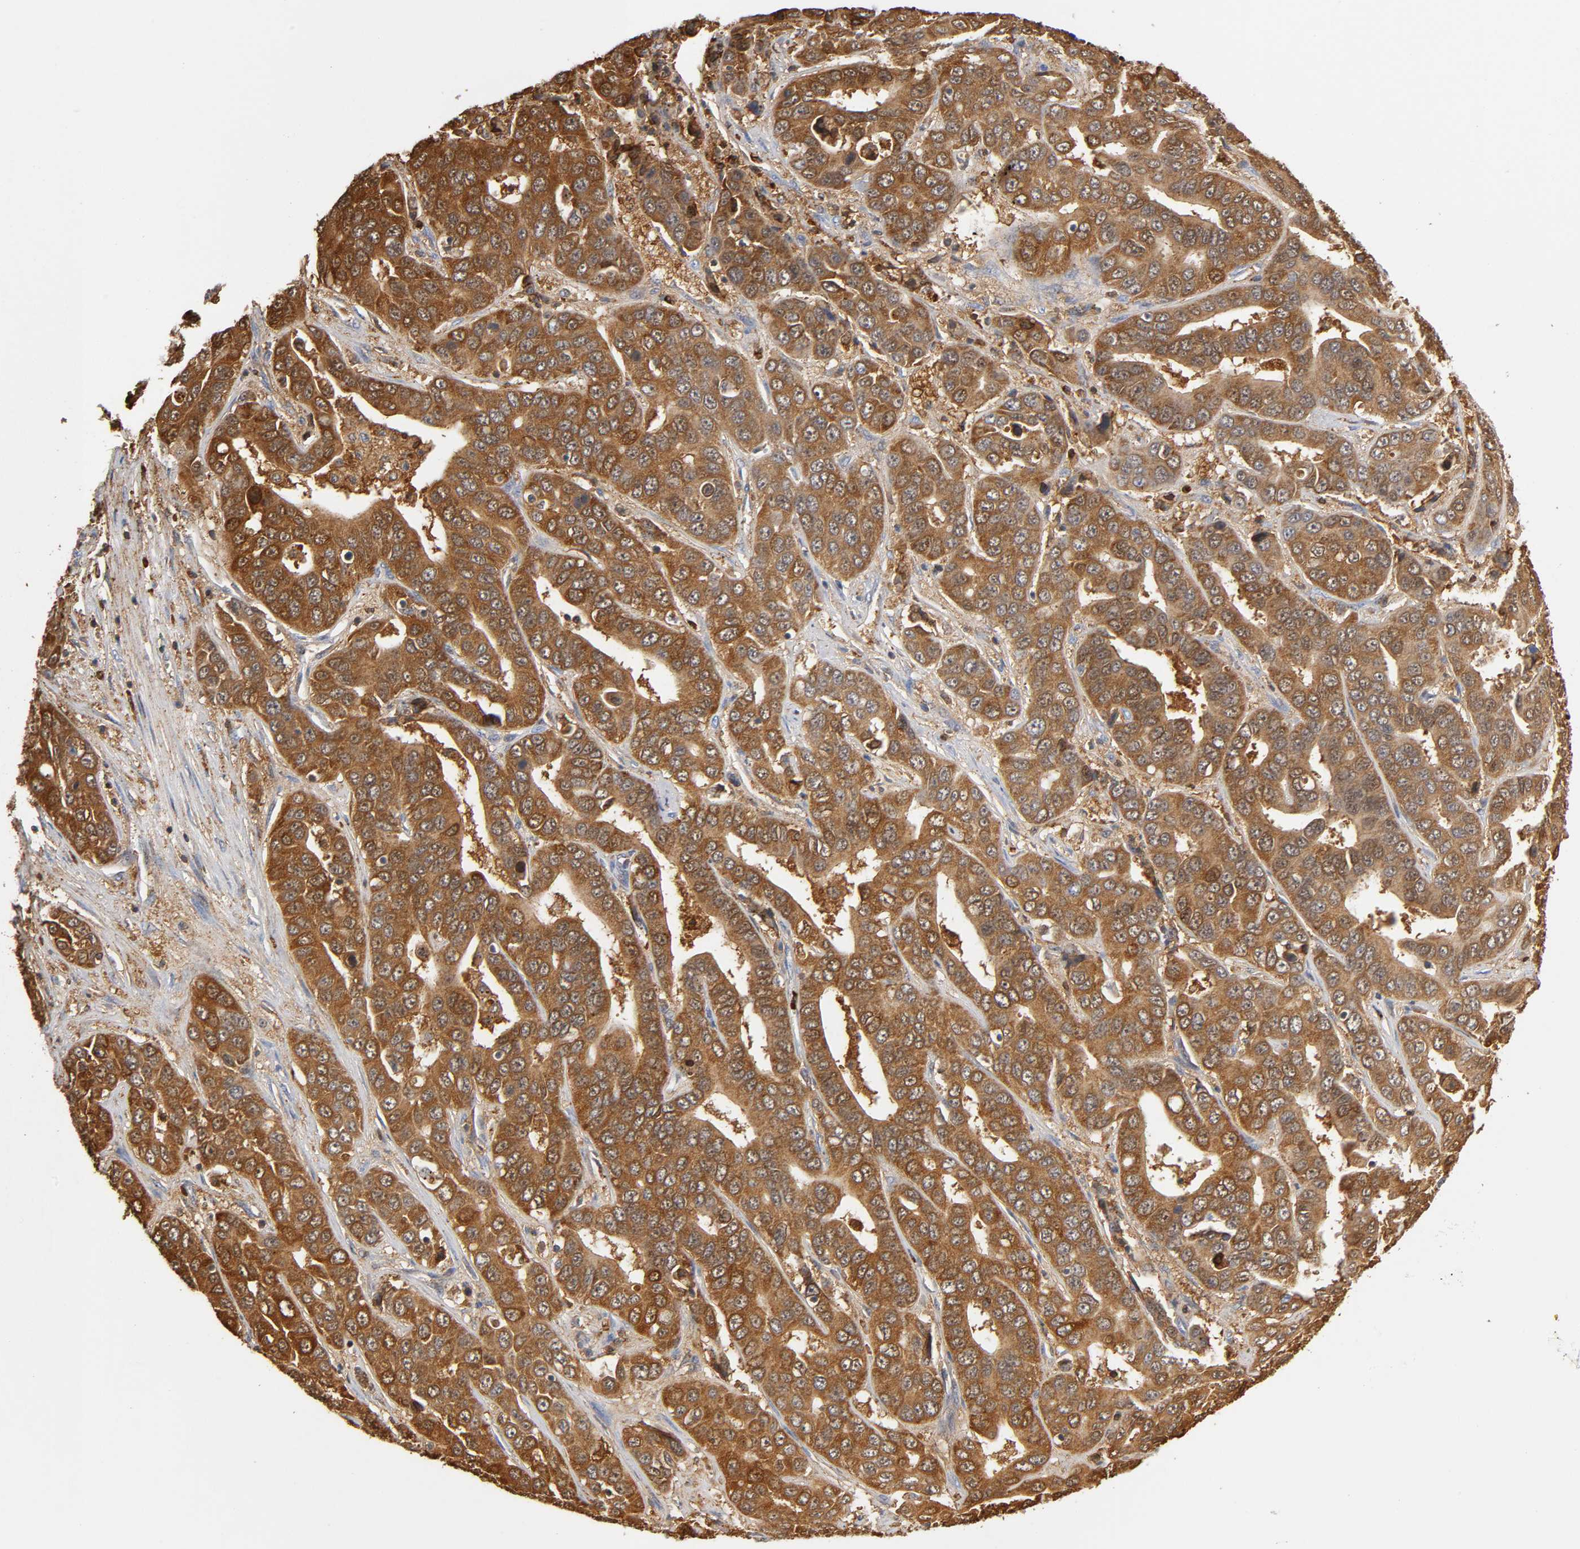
{"staining": {"intensity": "moderate", "quantity": ">75%", "location": "cytoplasmic/membranous"}, "tissue": "liver cancer", "cell_type": "Tumor cells", "image_type": "cancer", "snomed": [{"axis": "morphology", "description": "Cholangiocarcinoma"}, {"axis": "topography", "description": "Liver"}], "caption": "Protein staining by IHC demonstrates moderate cytoplasmic/membranous positivity in about >75% of tumor cells in liver cholangiocarcinoma.", "gene": "ANXA11", "patient": {"sex": "female", "age": 52}}